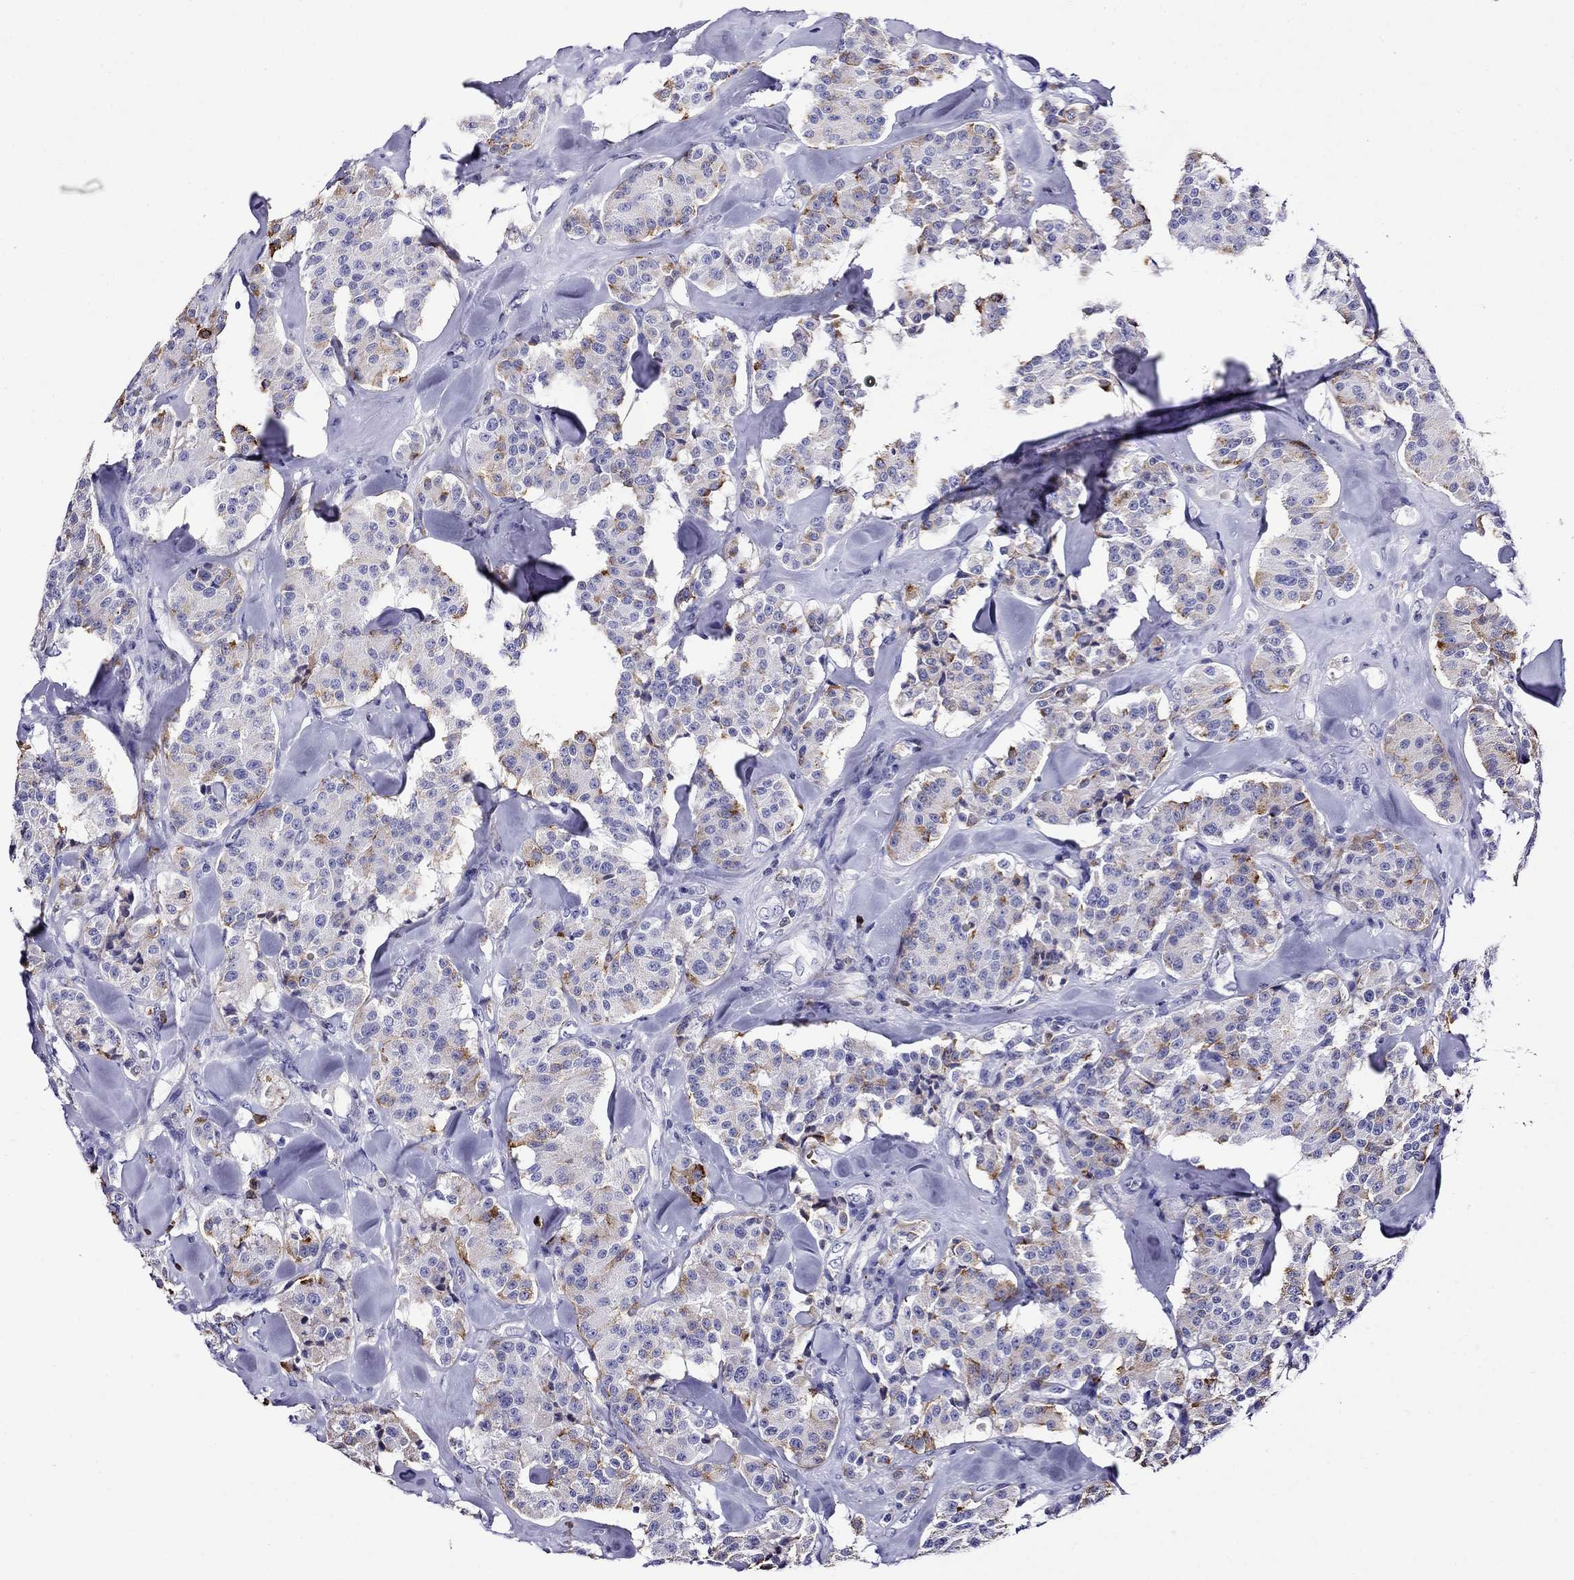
{"staining": {"intensity": "moderate", "quantity": "<25%", "location": "cytoplasmic/membranous"}, "tissue": "carcinoid", "cell_type": "Tumor cells", "image_type": "cancer", "snomed": [{"axis": "morphology", "description": "Carcinoid, malignant, NOS"}, {"axis": "topography", "description": "Pancreas"}], "caption": "This is an image of immunohistochemistry staining of carcinoid, which shows moderate expression in the cytoplasmic/membranous of tumor cells.", "gene": "SCG2", "patient": {"sex": "male", "age": 41}}